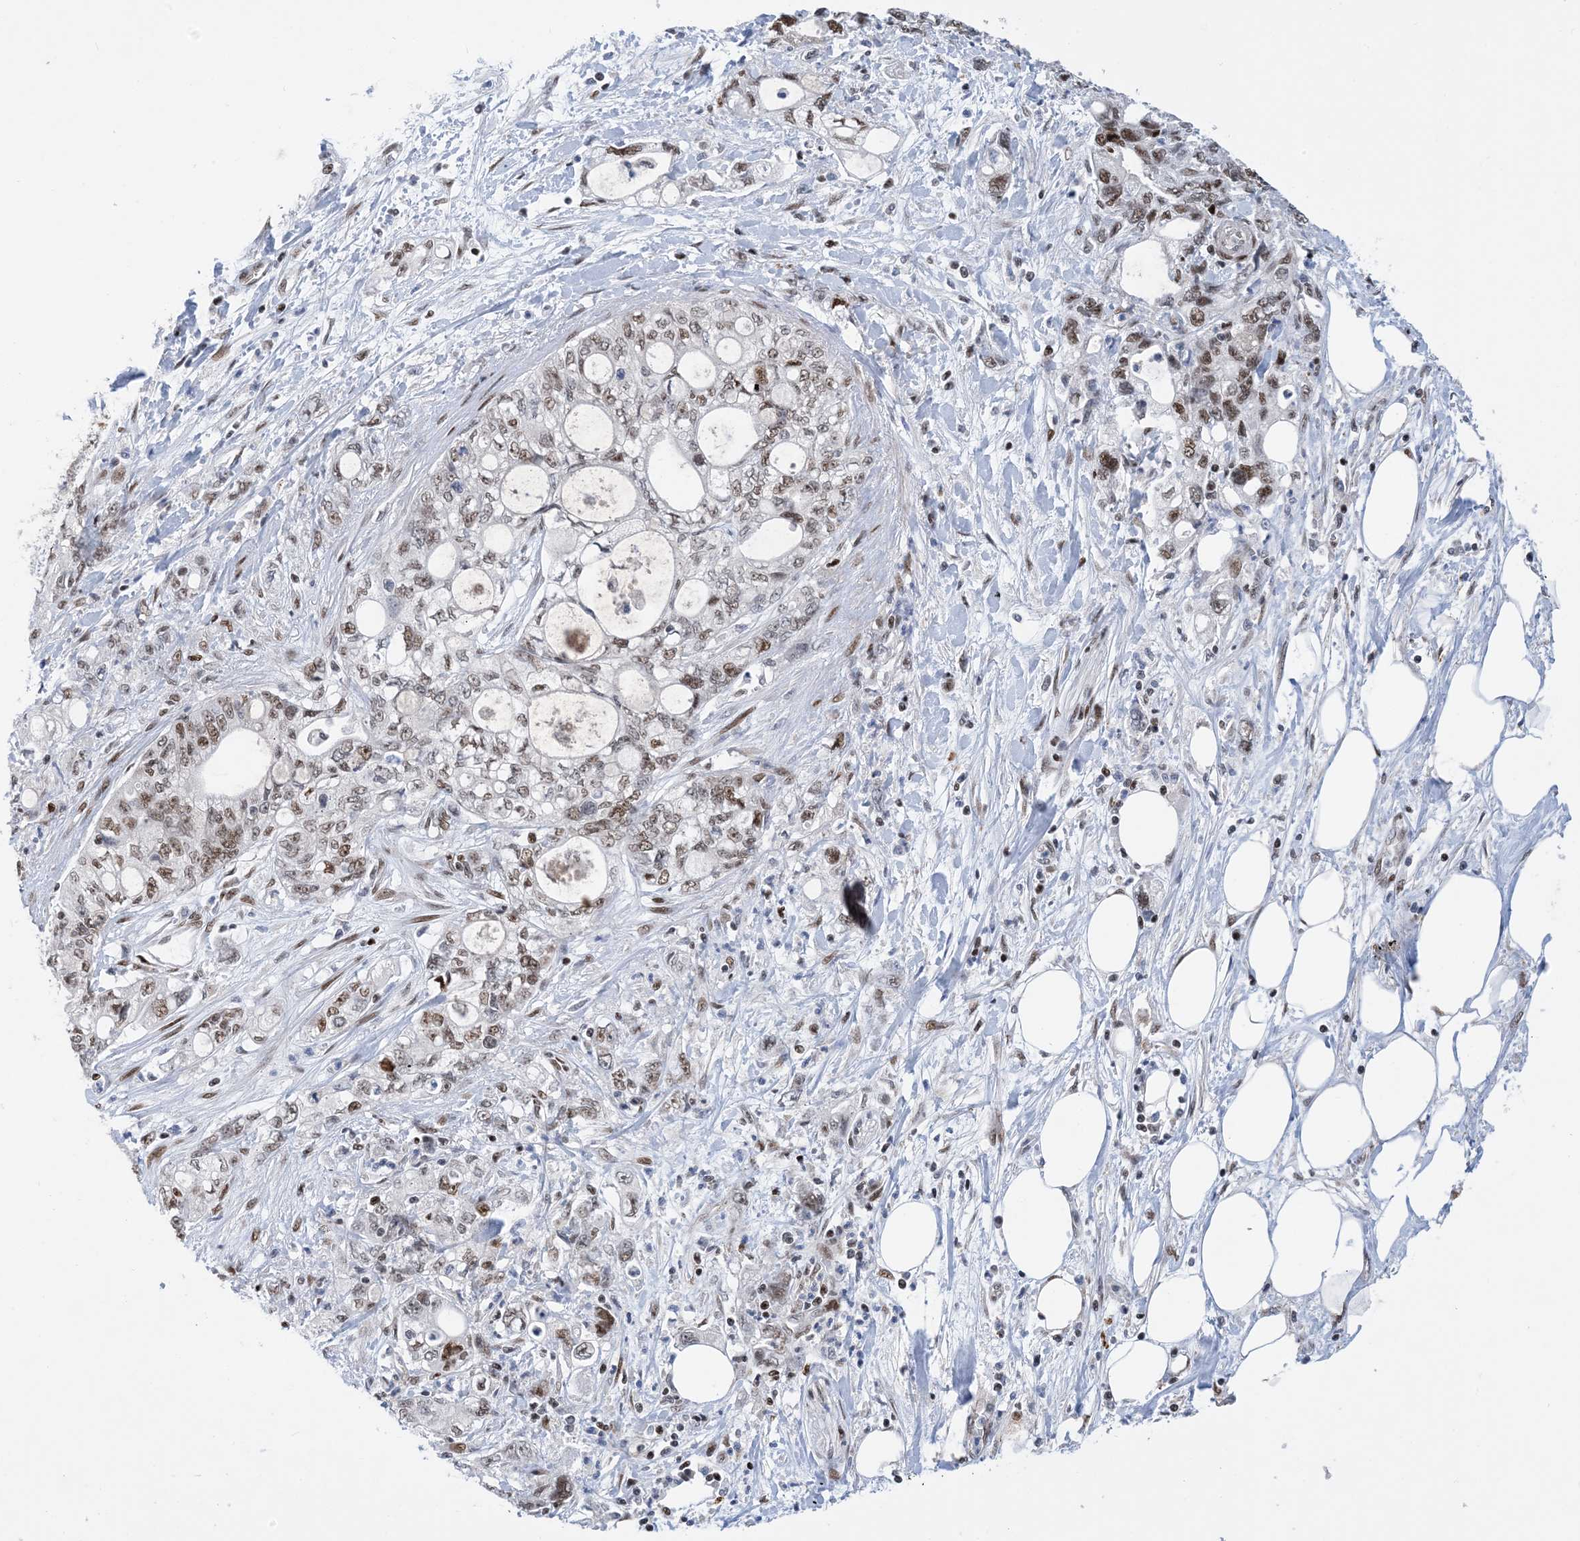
{"staining": {"intensity": "moderate", "quantity": ">75%", "location": "nuclear"}, "tissue": "pancreatic cancer", "cell_type": "Tumor cells", "image_type": "cancer", "snomed": [{"axis": "morphology", "description": "Adenocarcinoma, NOS"}, {"axis": "topography", "description": "Pancreas"}], "caption": "Approximately >75% of tumor cells in pancreatic cancer exhibit moderate nuclear protein staining as visualized by brown immunohistochemical staining.", "gene": "TSPYL1", "patient": {"sex": "male", "age": 70}}